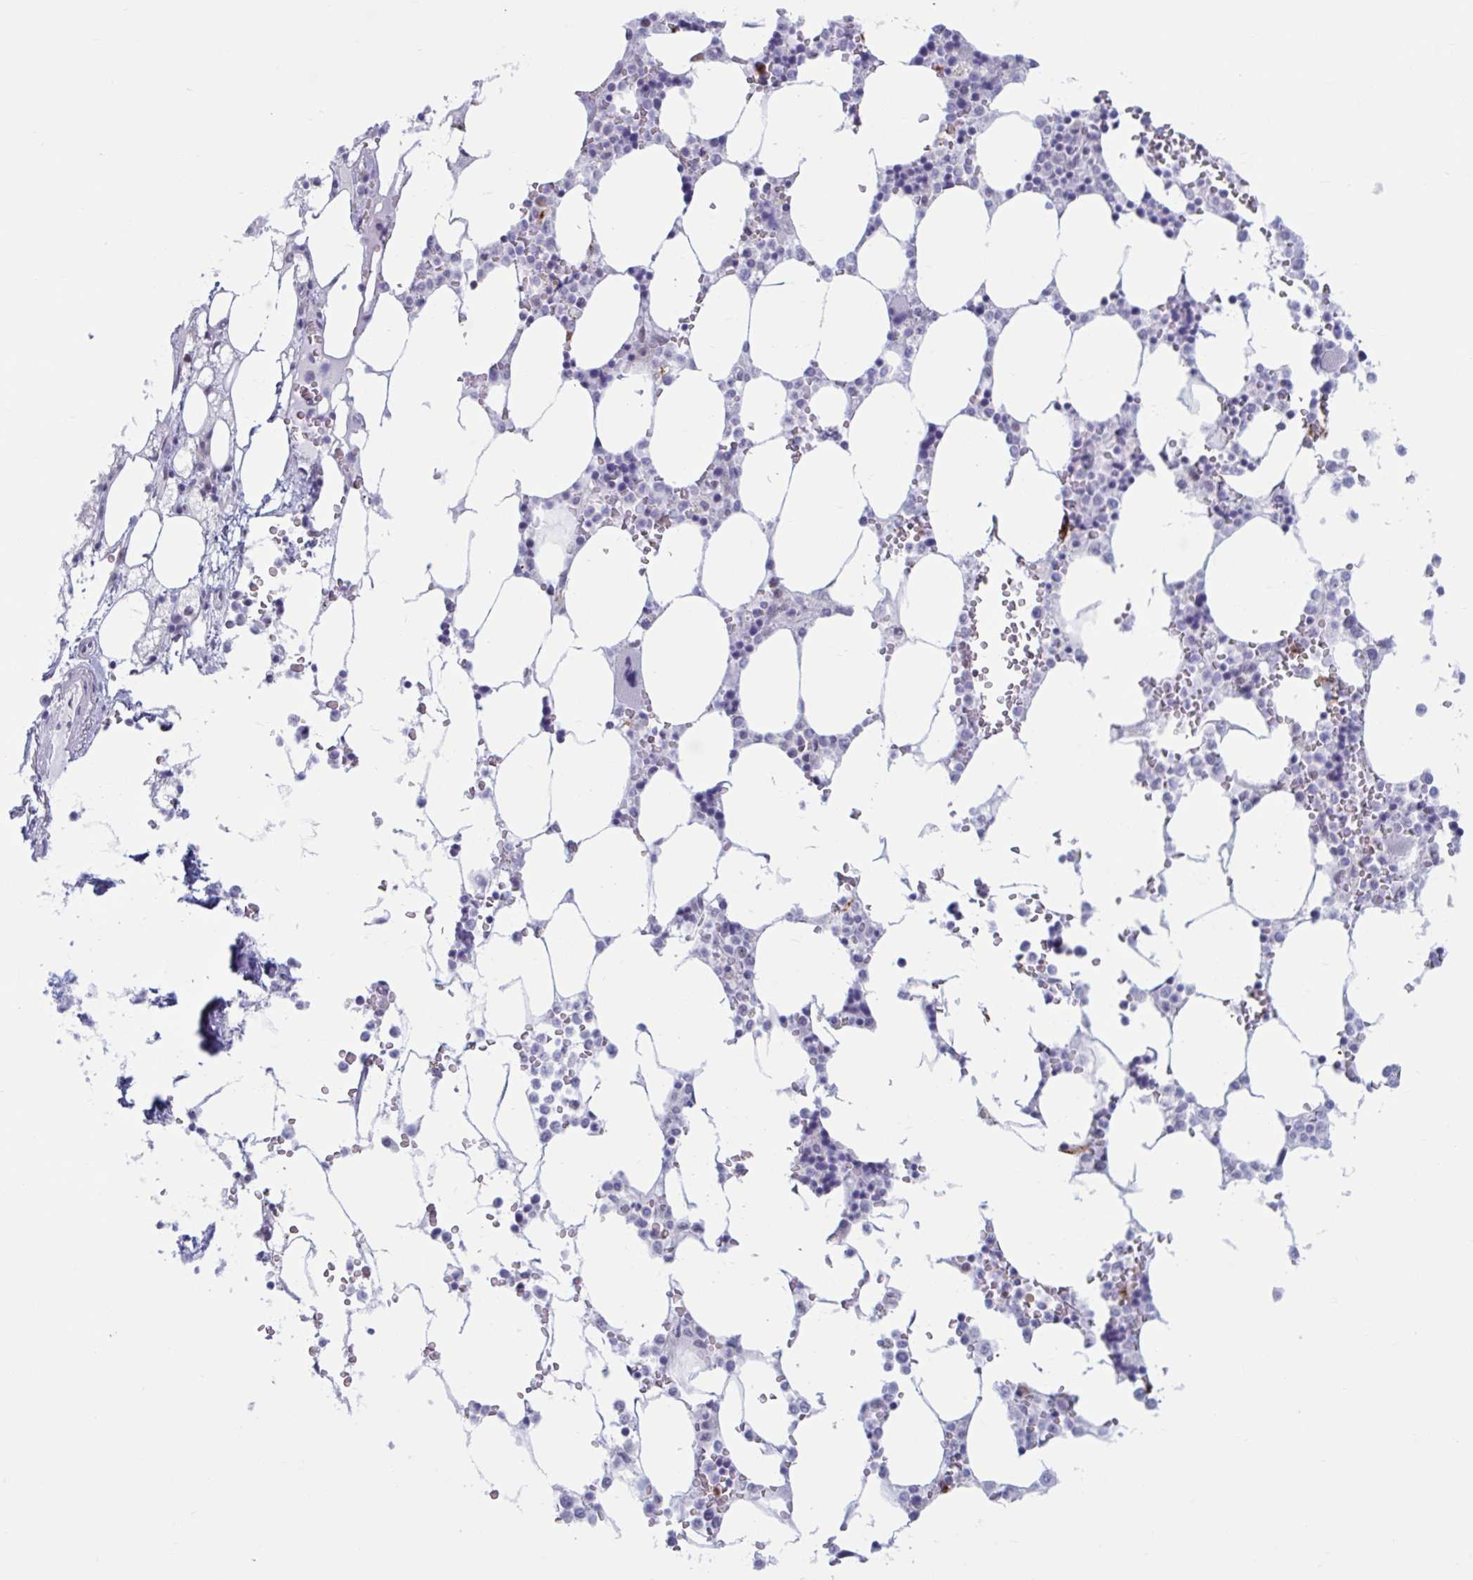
{"staining": {"intensity": "negative", "quantity": "none", "location": "none"}, "tissue": "bone marrow", "cell_type": "Hematopoietic cells", "image_type": "normal", "snomed": [{"axis": "morphology", "description": "Normal tissue, NOS"}, {"axis": "topography", "description": "Bone marrow"}], "caption": "The histopathology image displays no staining of hematopoietic cells in unremarkable bone marrow.", "gene": "MSMB", "patient": {"sex": "male", "age": 64}}